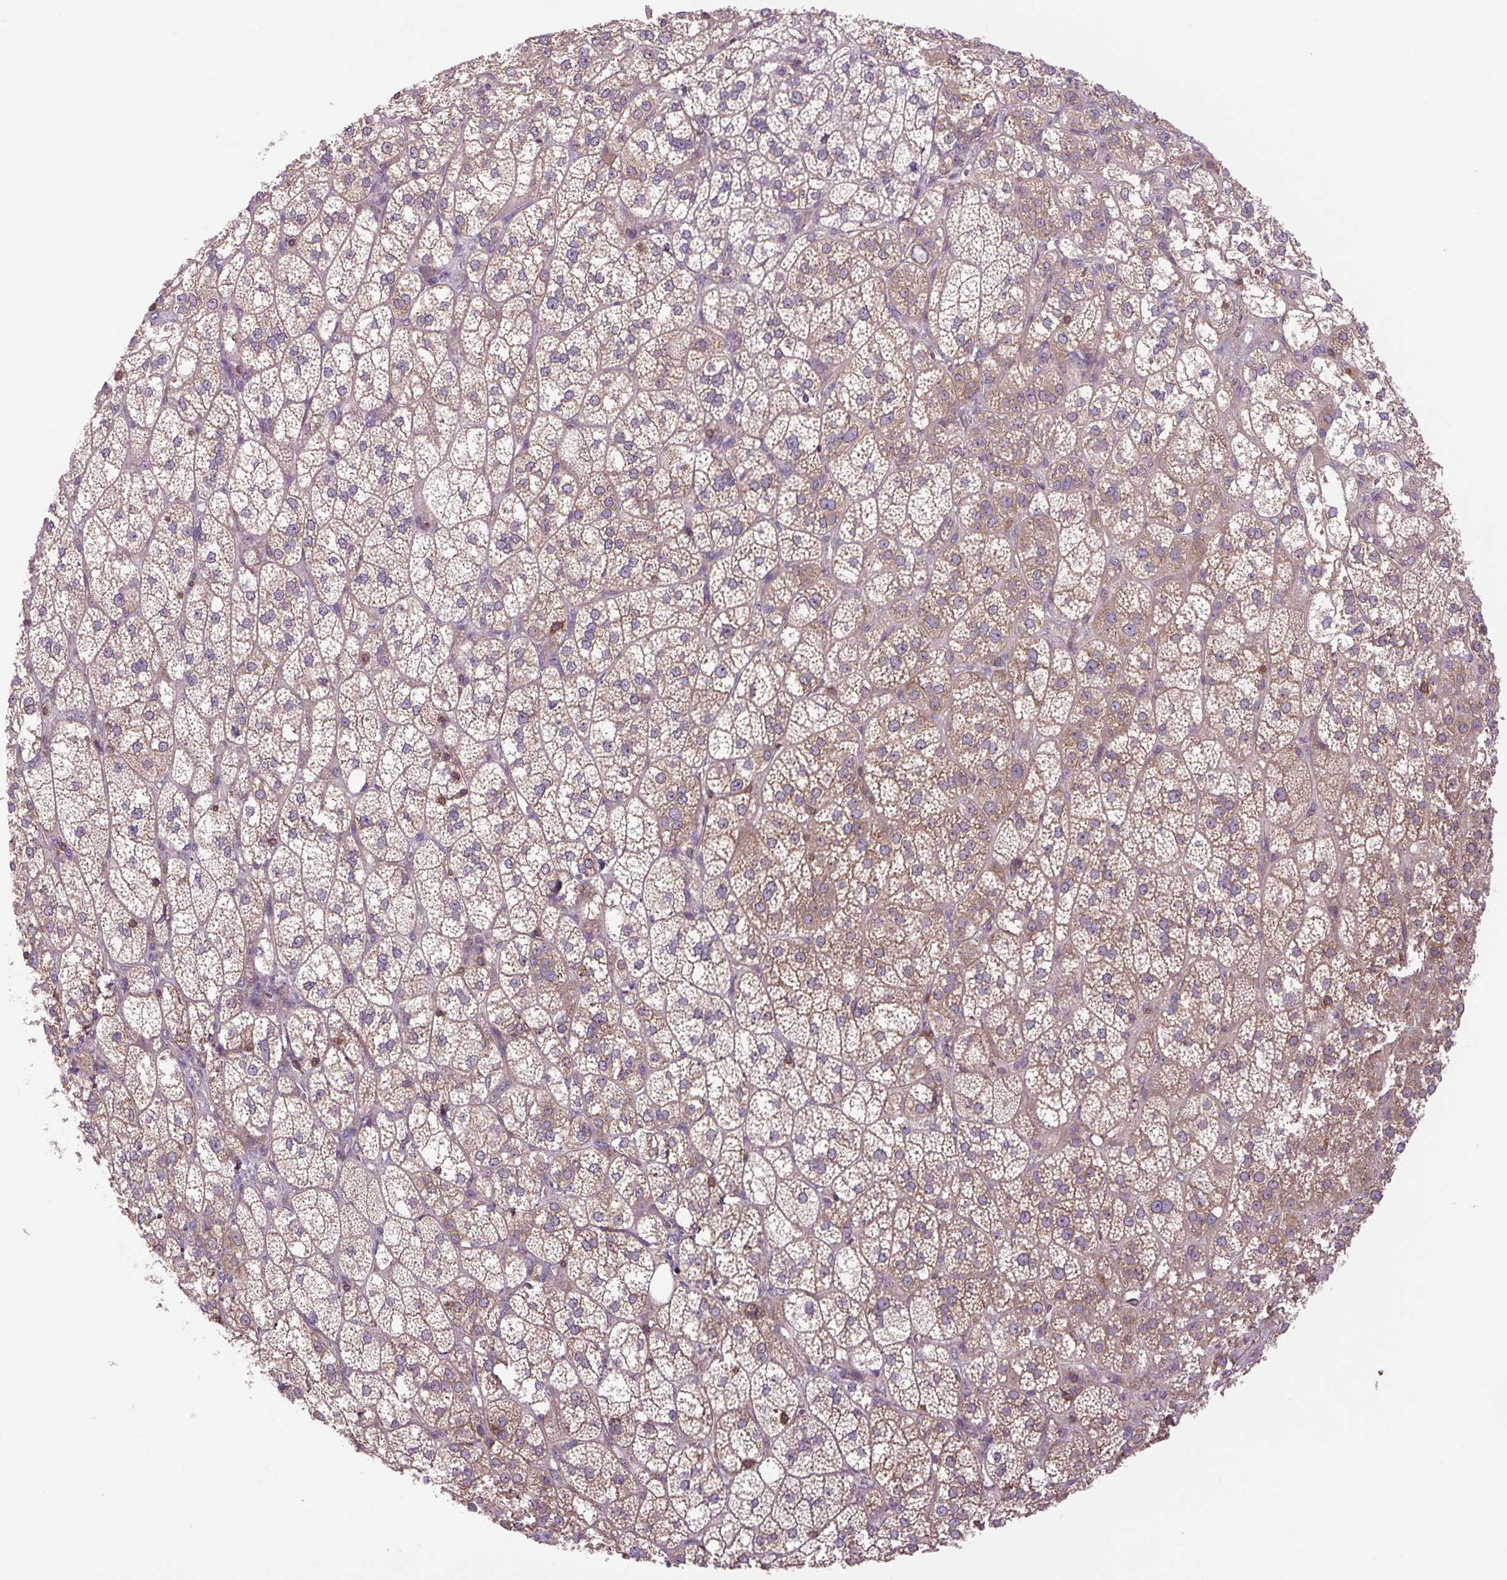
{"staining": {"intensity": "moderate", "quantity": ">75%", "location": "cytoplasmic/membranous"}, "tissue": "adrenal gland", "cell_type": "Glandular cells", "image_type": "normal", "snomed": [{"axis": "morphology", "description": "Normal tissue, NOS"}, {"axis": "topography", "description": "Adrenal gland"}], "caption": "Protein expression analysis of normal adrenal gland demonstrates moderate cytoplasmic/membranous expression in approximately >75% of glandular cells. The protein of interest is stained brown, and the nuclei are stained in blue (DAB (3,3'-diaminobenzidine) IHC with brightfield microscopy, high magnification).", "gene": "PLCG1", "patient": {"sex": "female", "age": 60}}